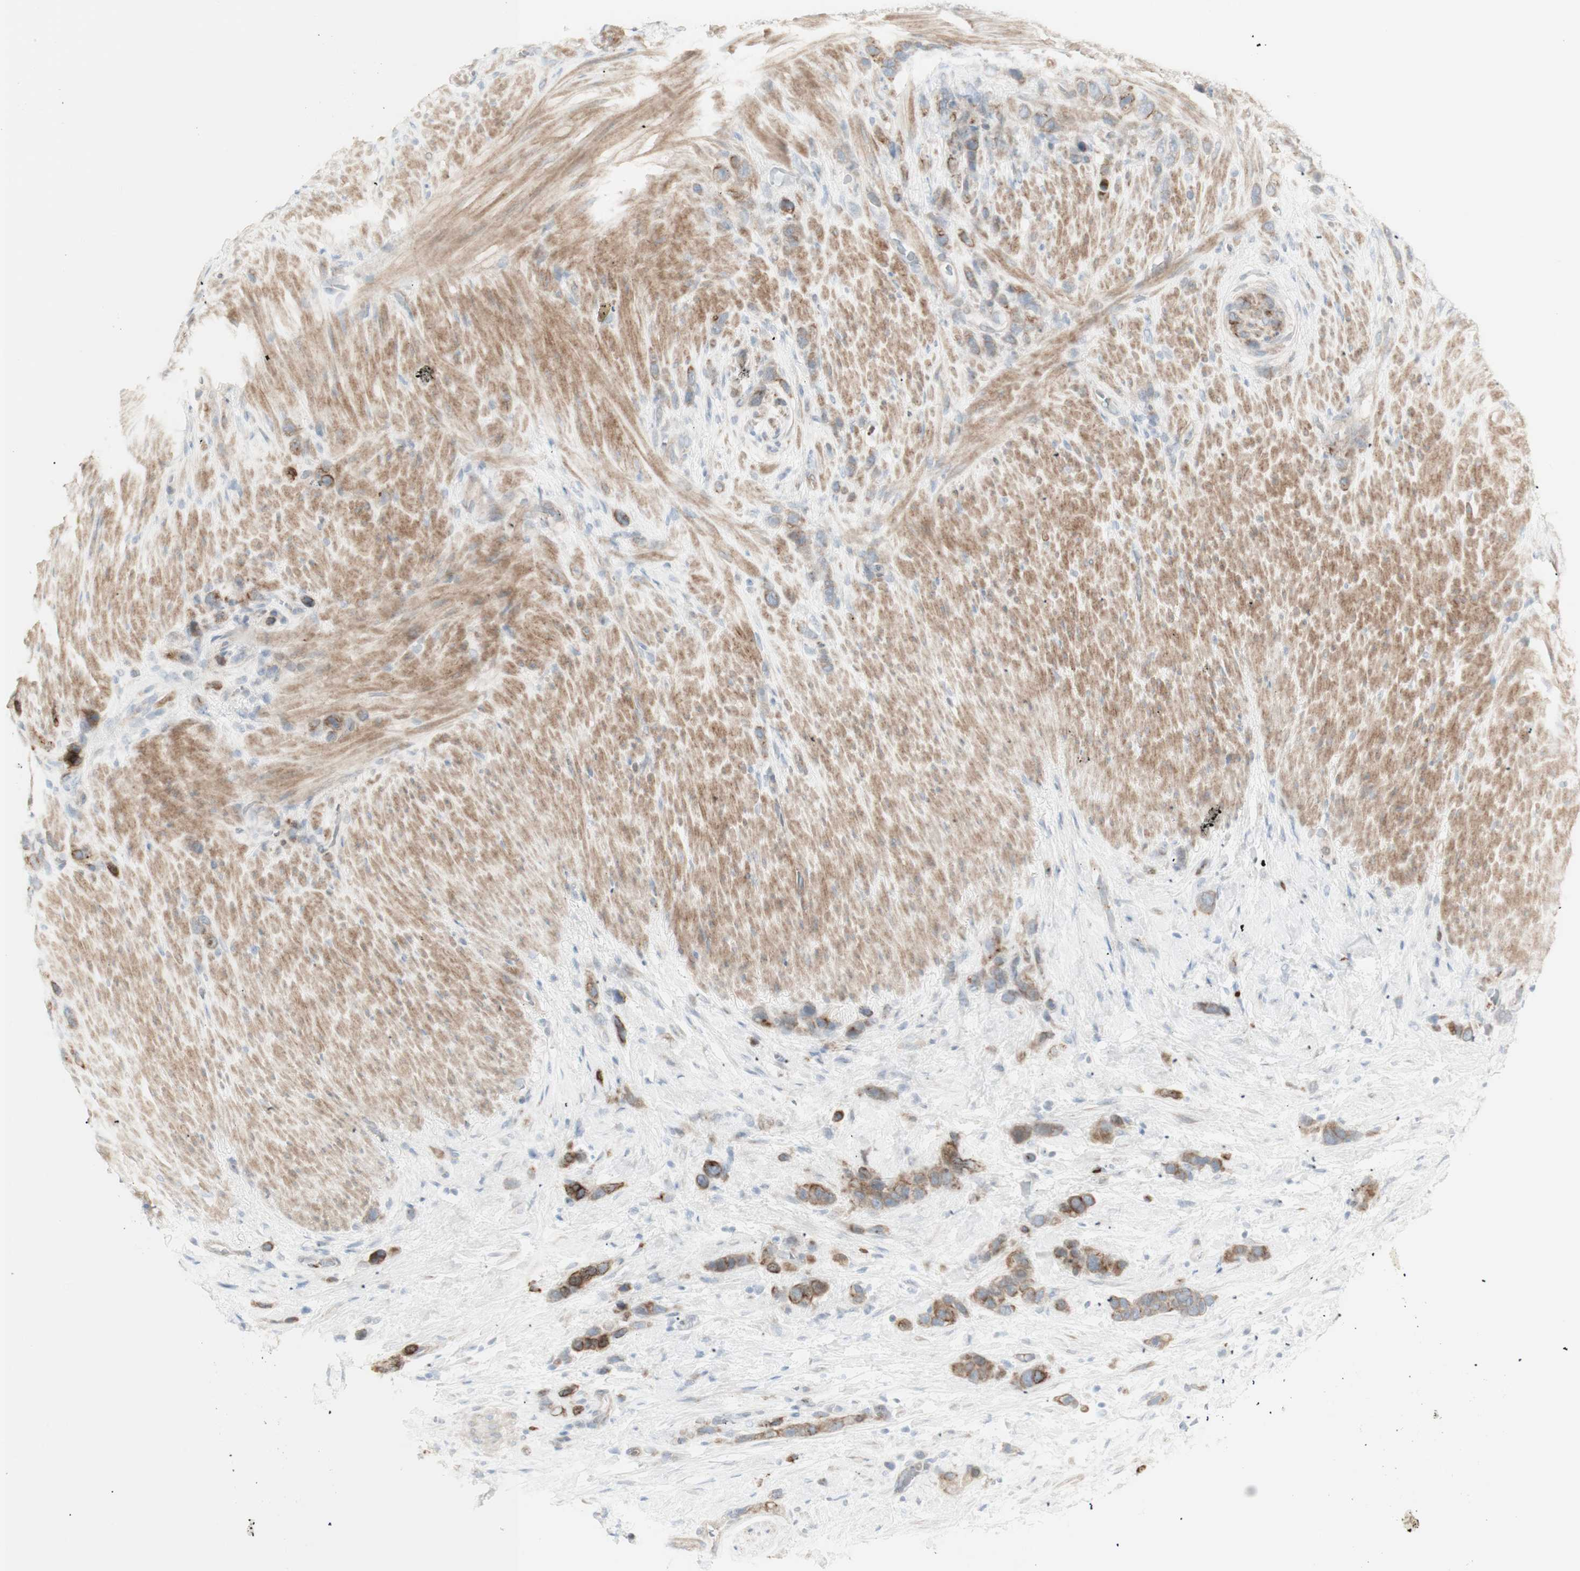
{"staining": {"intensity": "moderate", "quantity": "25%-75%", "location": "cytoplasmic/membranous"}, "tissue": "stomach cancer", "cell_type": "Tumor cells", "image_type": "cancer", "snomed": [{"axis": "morphology", "description": "Adenocarcinoma, NOS"}, {"axis": "morphology", "description": "Adenocarcinoma, High grade"}, {"axis": "topography", "description": "Stomach, upper"}, {"axis": "topography", "description": "Stomach, lower"}], "caption": "This image demonstrates stomach high-grade adenocarcinoma stained with immunohistochemistry to label a protein in brown. The cytoplasmic/membranous of tumor cells show moderate positivity for the protein. Nuclei are counter-stained blue.", "gene": "NDST4", "patient": {"sex": "female", "age": 65}}